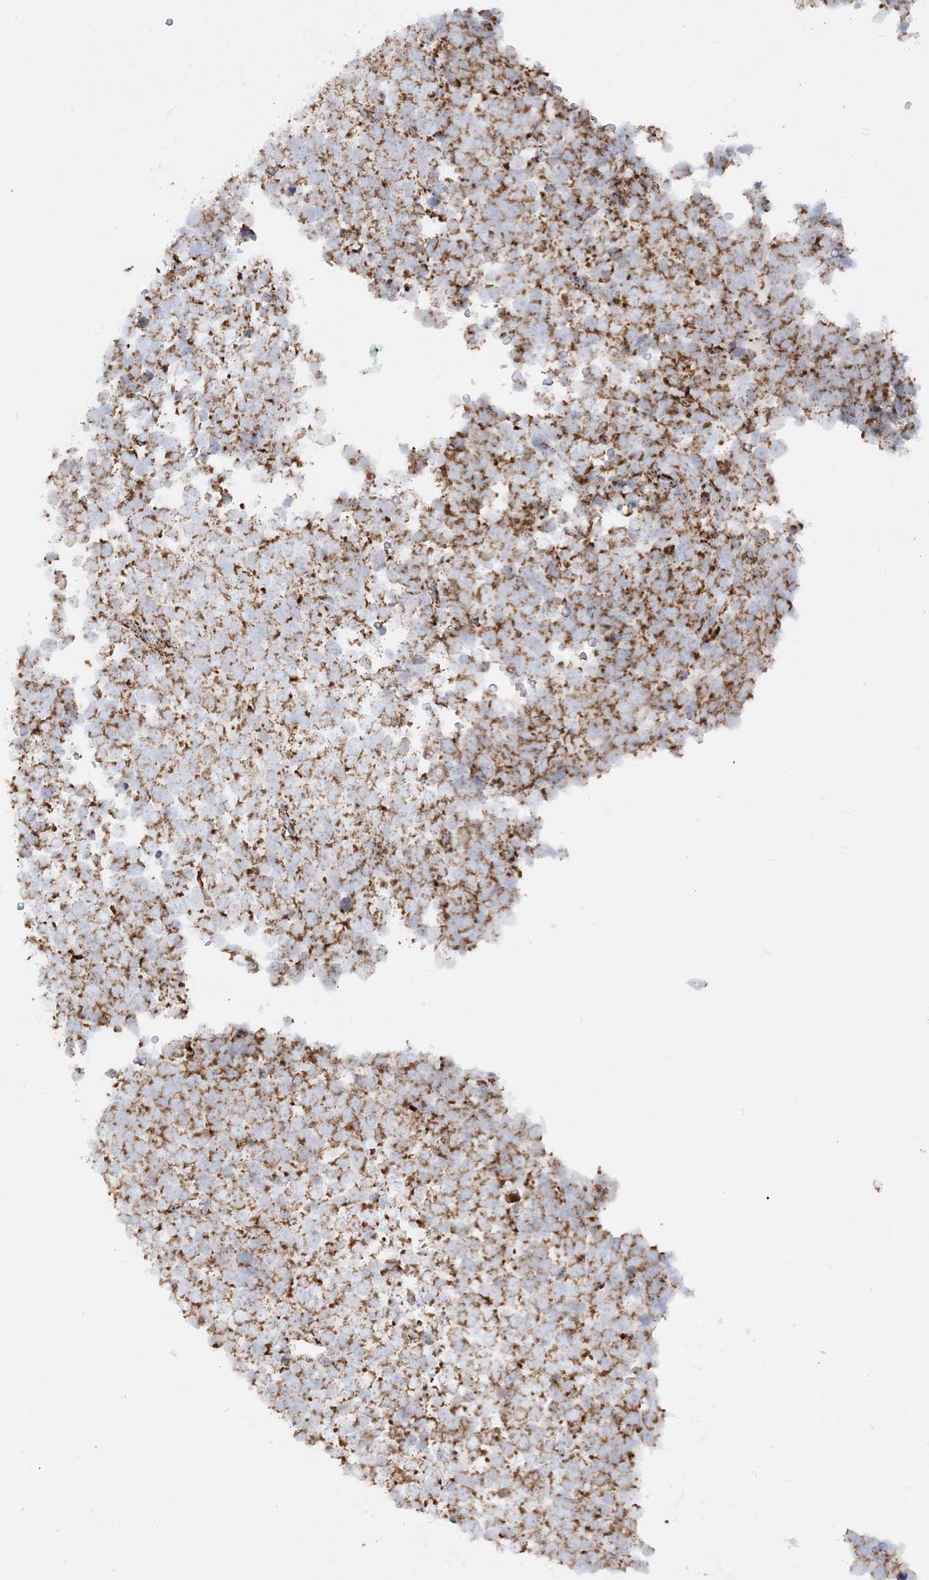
{"staining": {"intensity": "moderate", "quantity": ">75%", "location": "cytoplasmic/membranous"}, "tissue": "urothelial cancer", "cell_type": "Tumor cells", "image_type": "cancer", "snomed": [{"axis": "morphology", "description": "Urothelial carcinoma, High grade"}, {"axis": "topography", "description": "Urinary bladder"}], "caption": "Human urothelial cancer stained with a brown dye displays moderate cytoplasmic/membranous positive positivity in approximately >75% of tumor cells.", "gene": "MRPS36", "patient": {"sex": "female", "age": 82}}